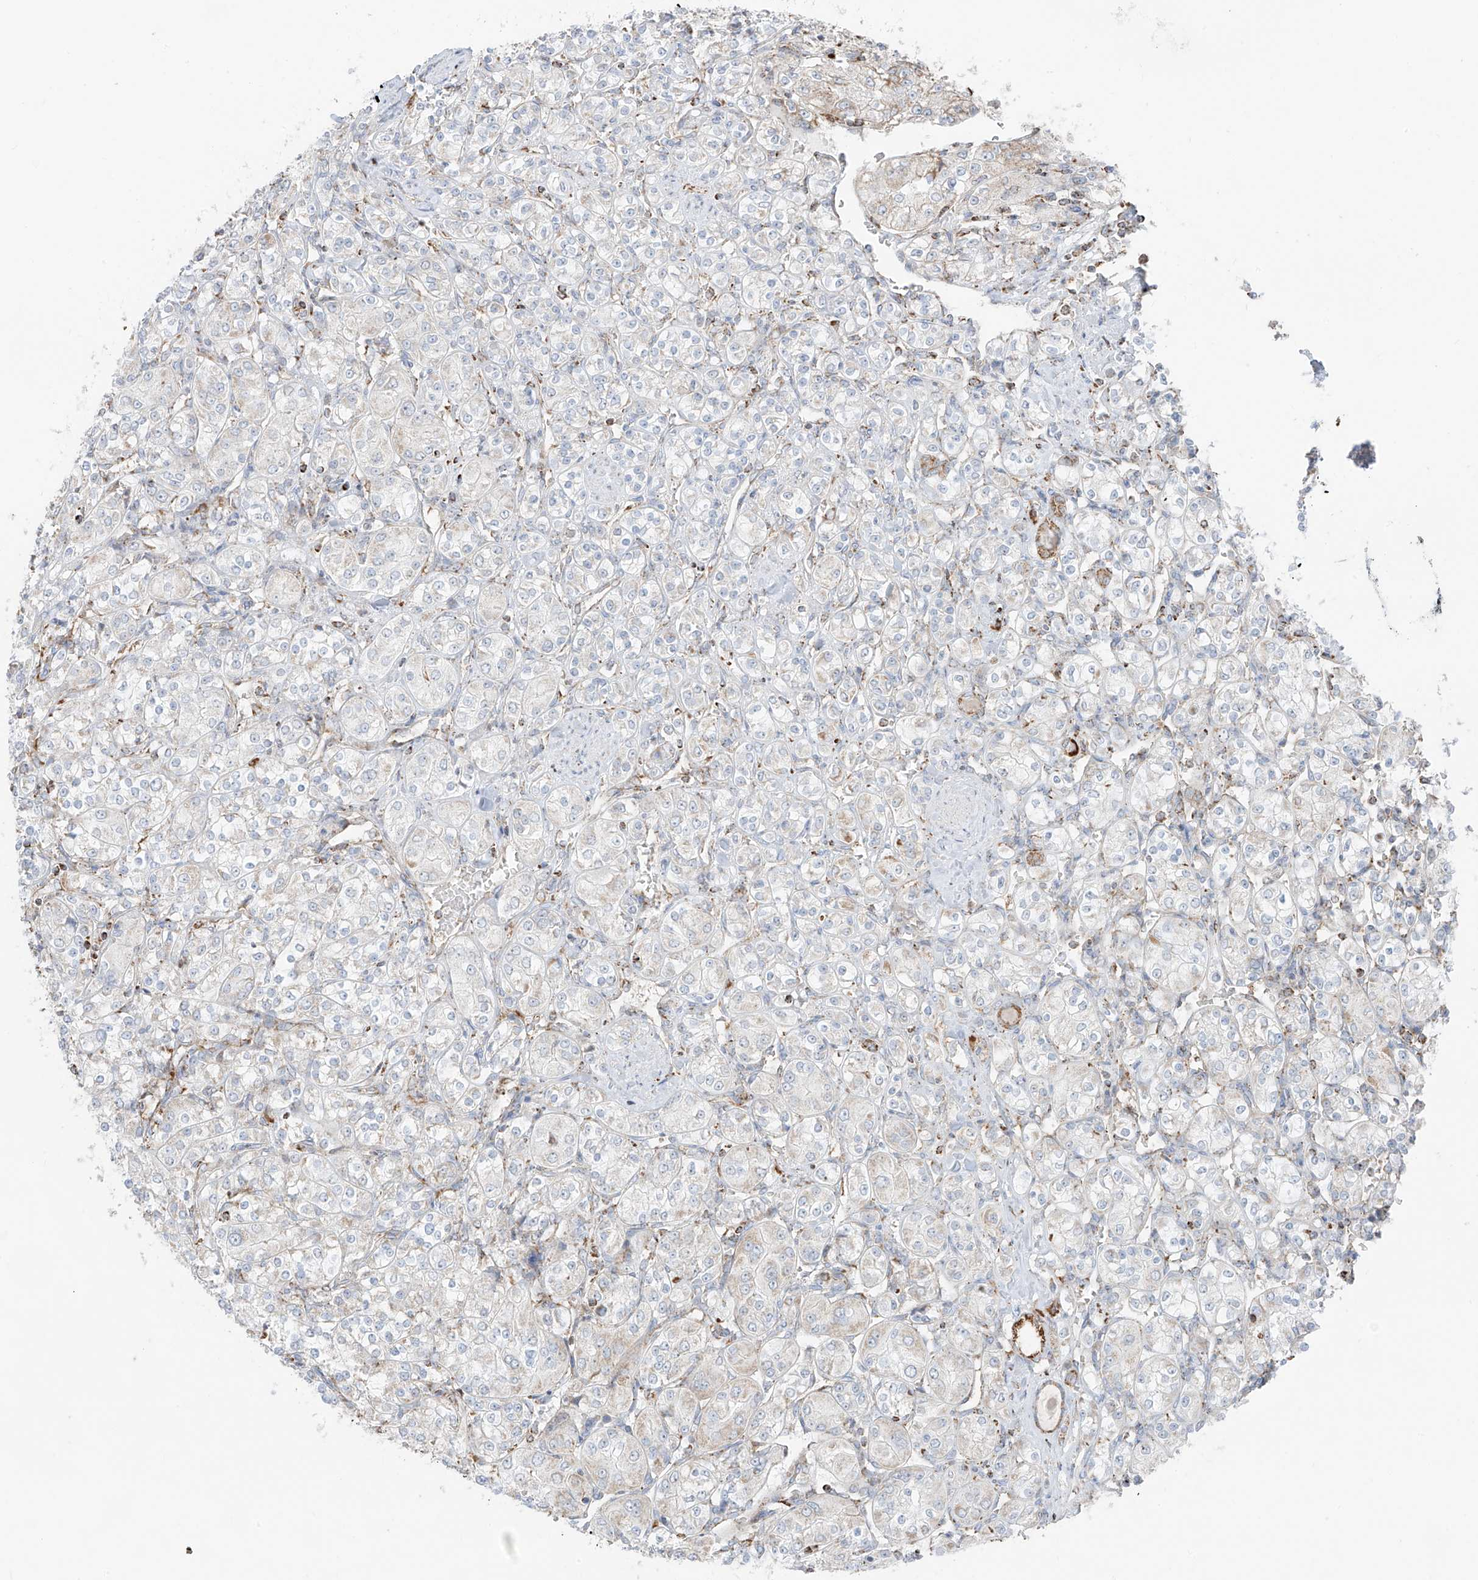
{"staining": {"intensity": "weak", "quantity": "<25%", "location": "cytoplasmic/membranous"}, "tissue": "renal cancer", "cell_type": "Tumor cells", "image_type": "cancer", "snomed": [{"axis": "morphology", "description": "Adenocarcinoma, NOS"}, {"axis": "topography", "description": "Kidney"}], "caption": "Renal cancer (adenocarcinoma) stained for a protein using immunohistochemistry (IHC) exhibits no staining tumor cells.", "gene": "ETHE1", "patient": {"sex": "male", "age": 77}}